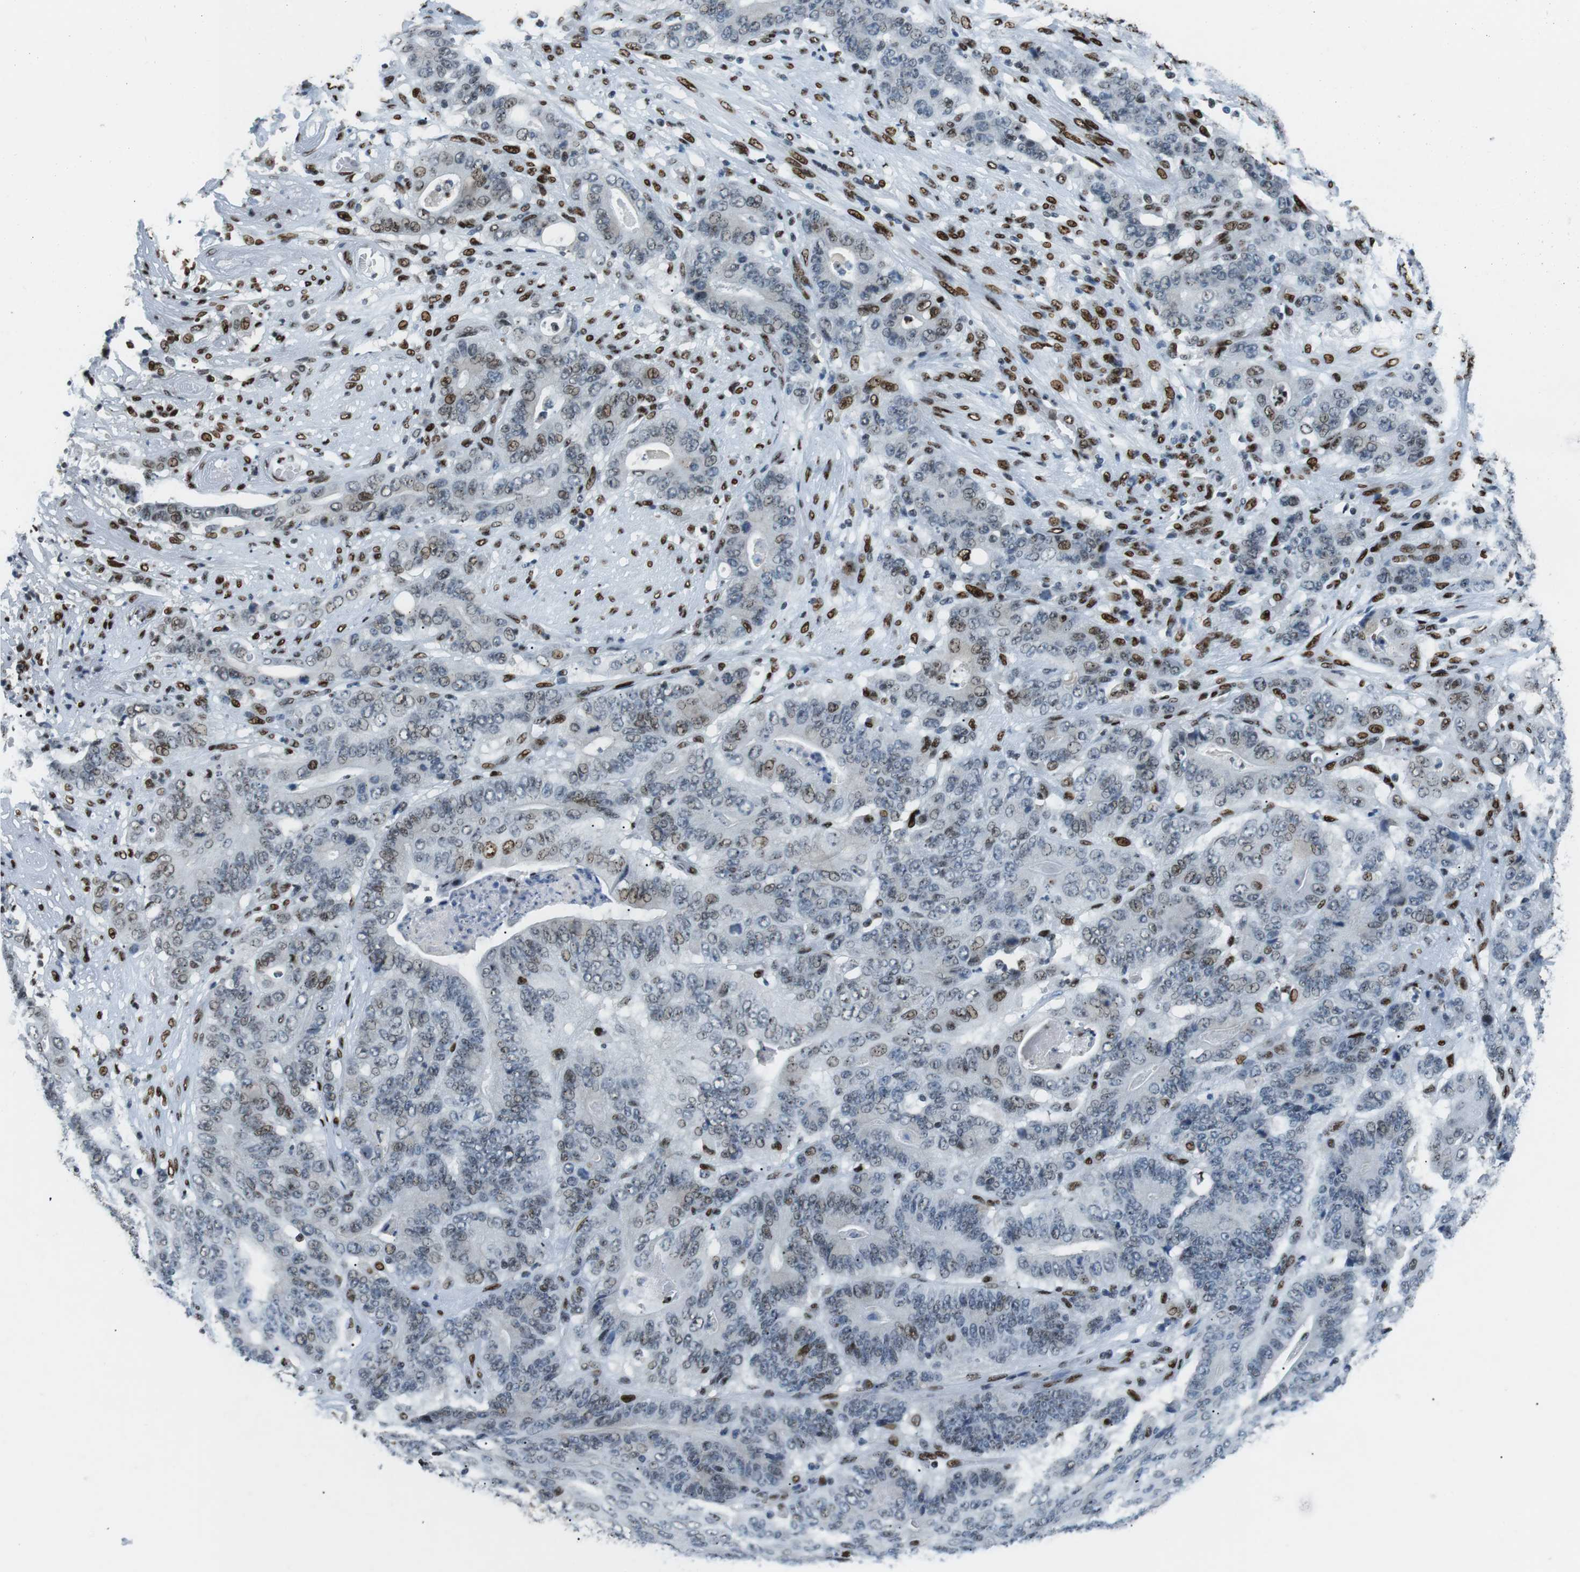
{"staining": {"intensity": "weak", "quantity": "25%-75%", "location": "nuclear"}, "tissue": "stomach cancer", "cell_type": "Tumor cells", "image_type": "cancer", "snomed": [{"axis": "morphology", "description": "Adenocarcinoma, NOS"}, {"axis": "topography", "description": "Stomach"}], "caption": "Adenocarcinoma (stomach) stained with immunohistochemistry (IHC) exhibits weak nuclear staining in about 25%-75% of tumor cells.", "gene": "PML", "patient": {"sex": "female", "age": 73}}